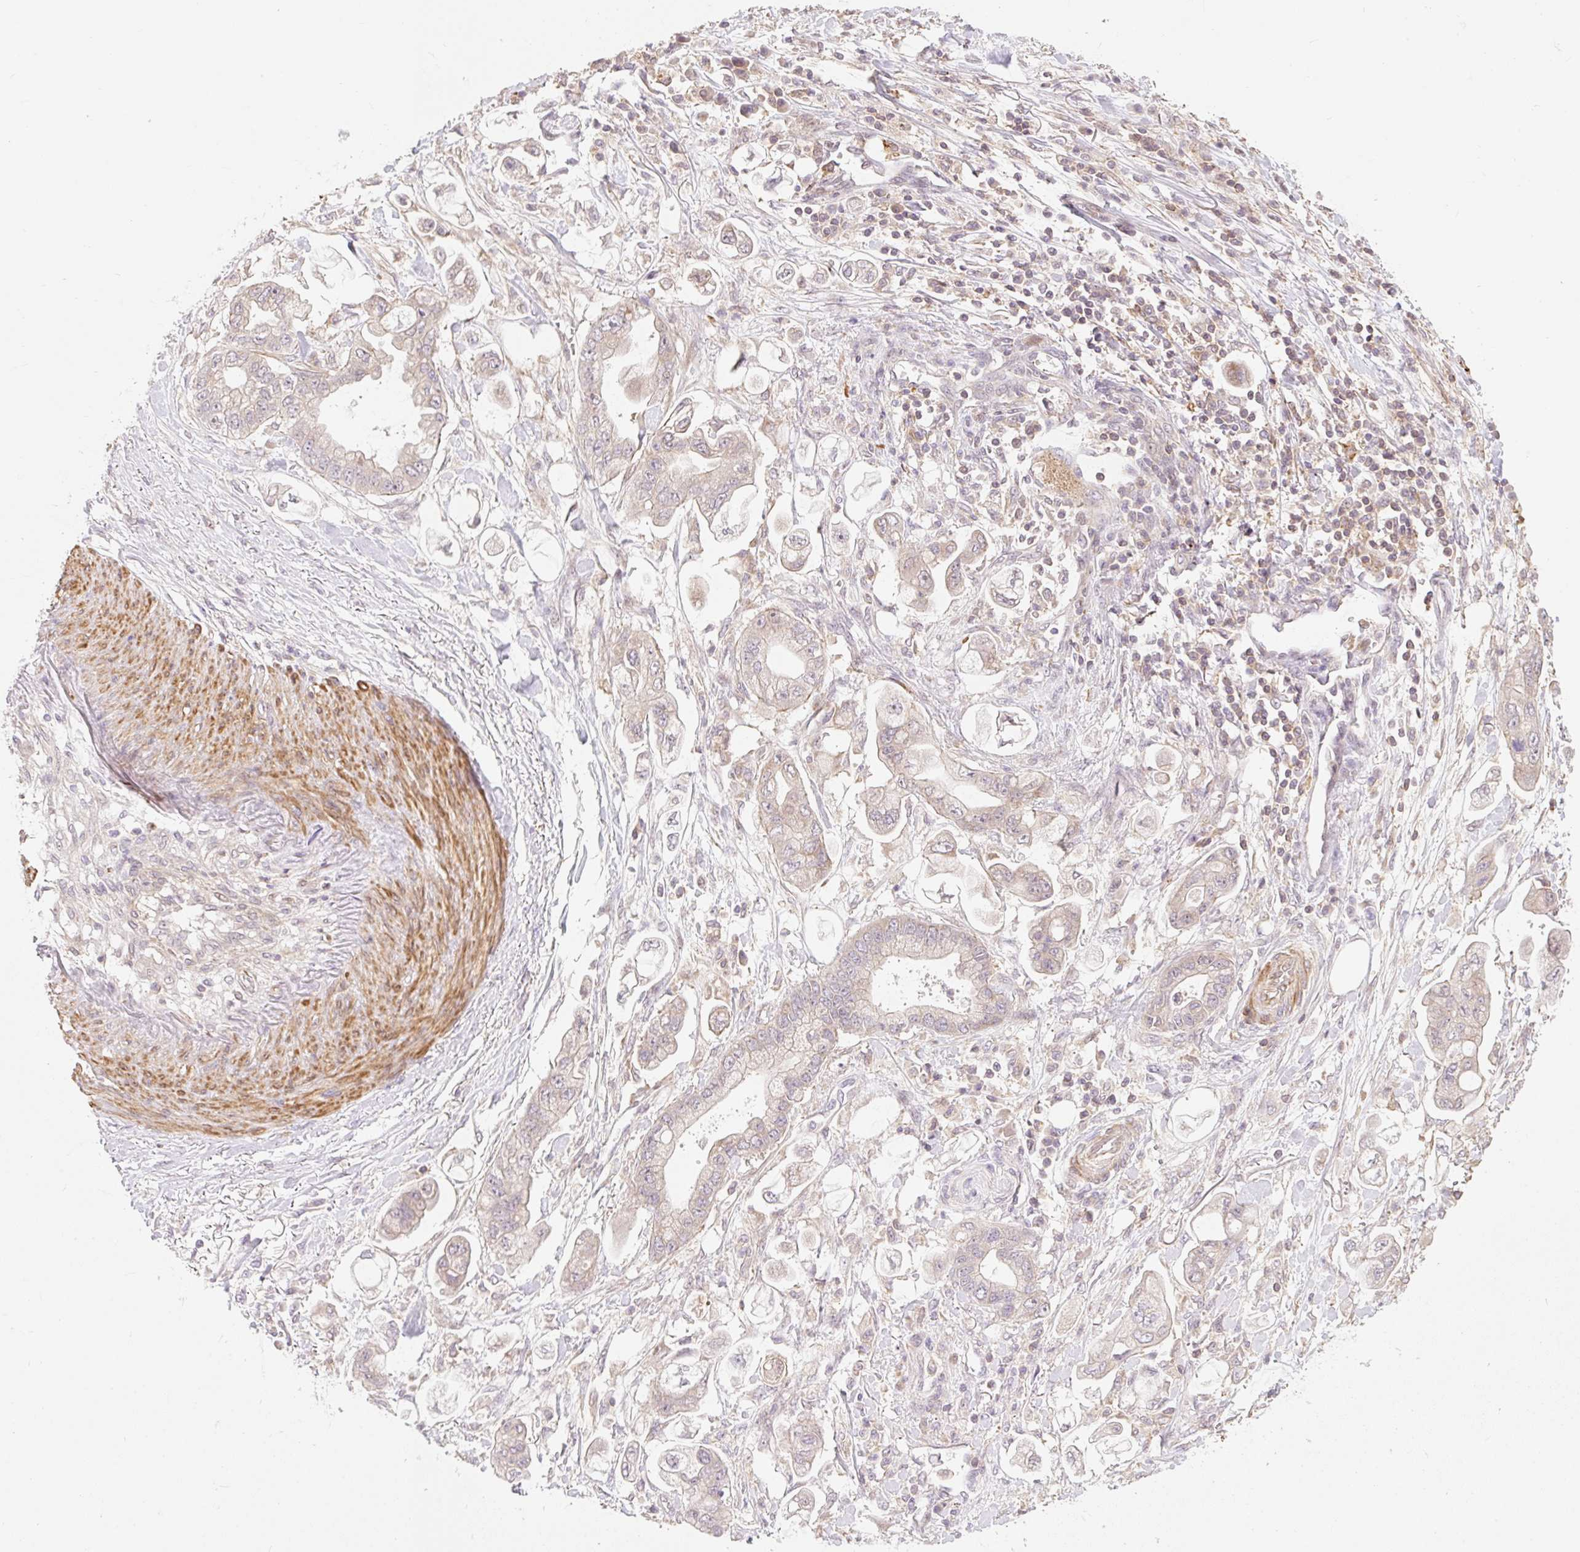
{"staining": {"intensity": "weak", "quantity": ">75%", "location": "cytoplasmic/membranous"}, "tissue": "stomach cancer", "cell_type": "Tumor cells", "image_type": "cancer", "snomed": [{"axis": "morphology", "description": "Adenocarcinoma, NOS"}, {"axis": "topography", "description": "Stomach"}], "caption": "IHC micrograph of neoplastic tissue: human adenocarcinoma (stomach) stained using immunohistochemistry displays low levels of weak protein expression localized specifically in the cytoplasmic/membranous of tumor cells, appearing as a cytoplasmic/membranous brown color.", "gene": "EMC10", "patient": {"sex": "male", "age": 62}}